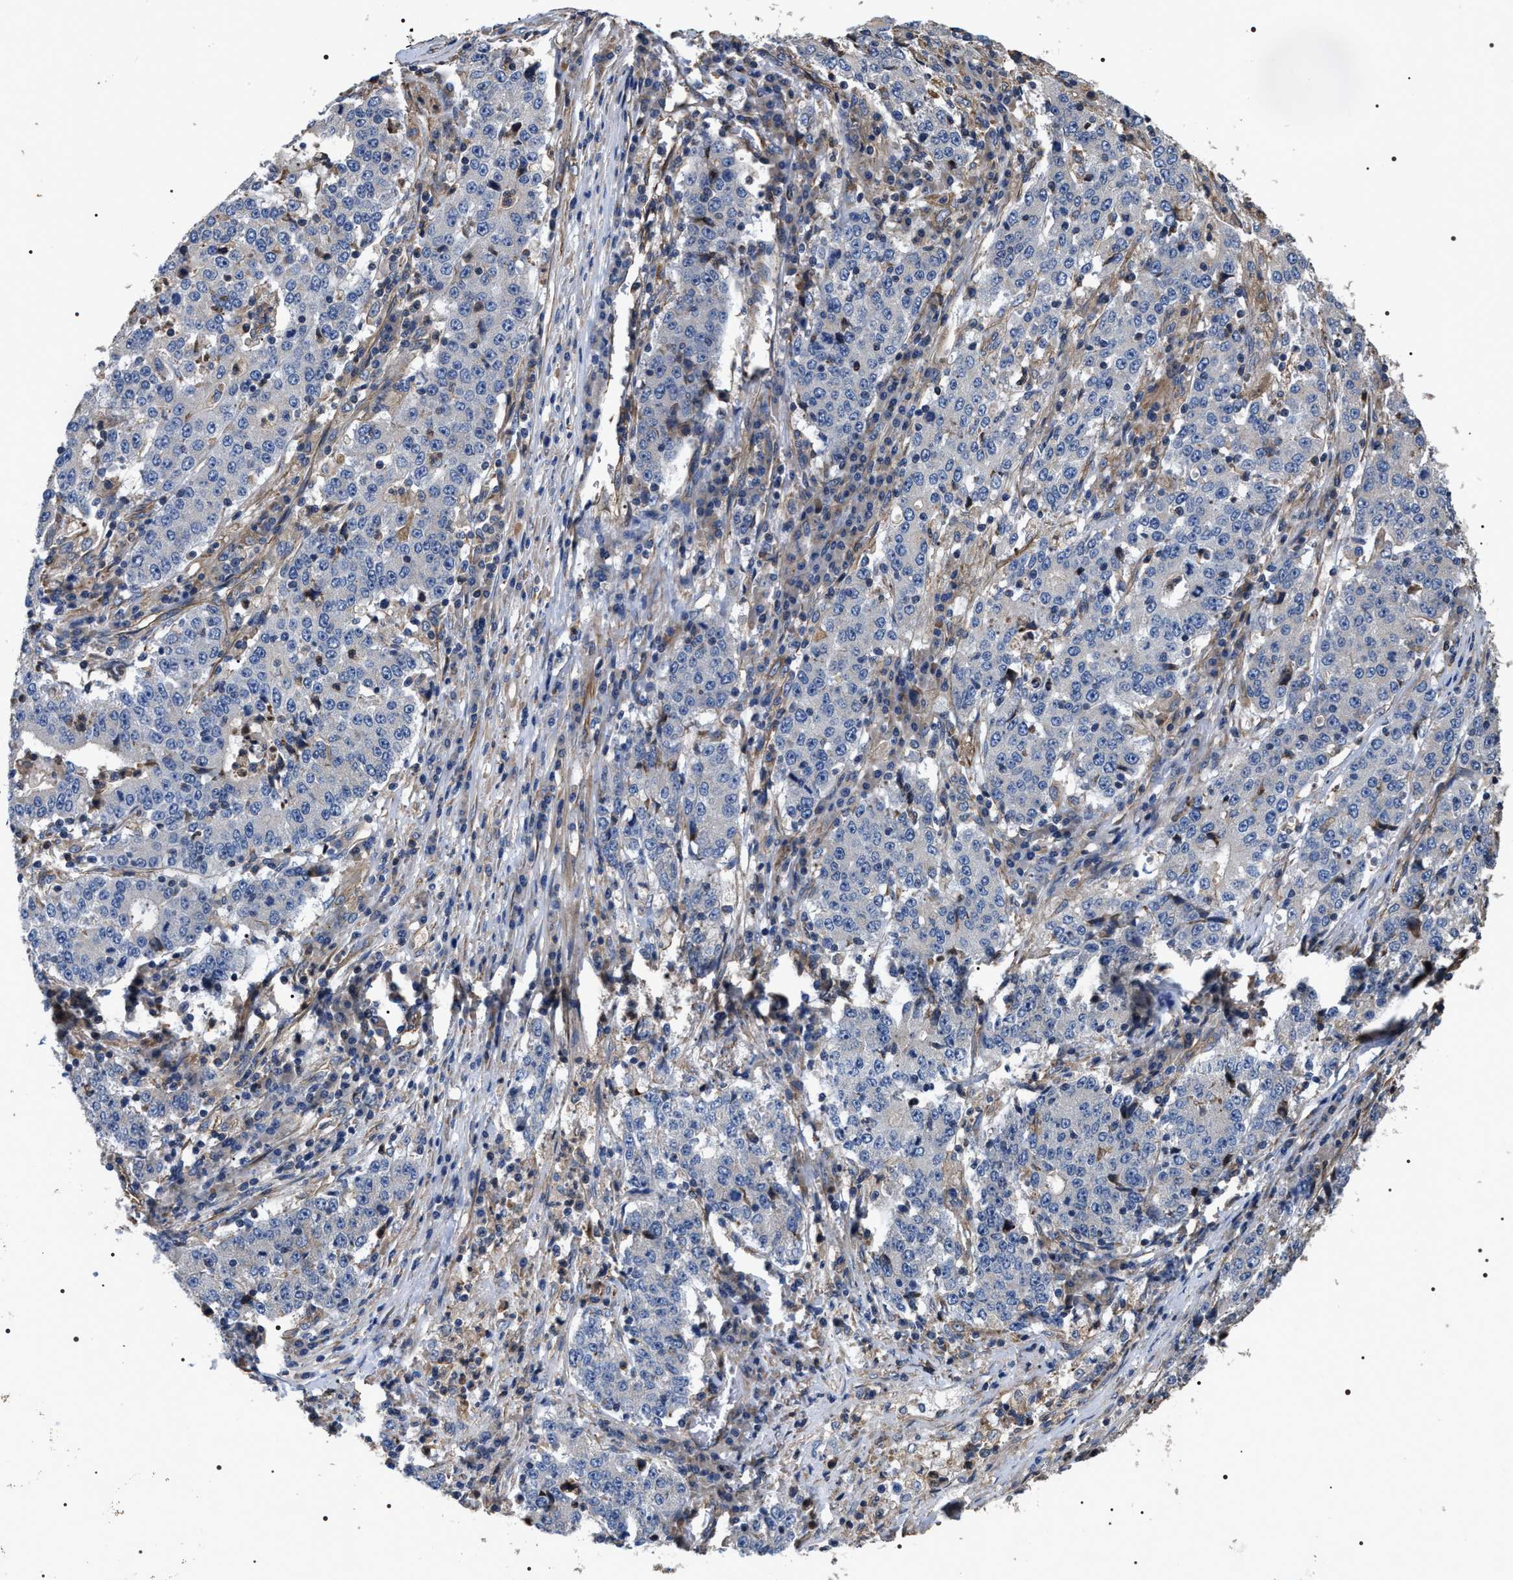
{"staining": {"intensity": "negative", "quantity": "none", "location": "none"}, "tissue": "stomach cancer", "cell_type": "Tumor cells", "image_type": "cancer", "snomed": [{"axis": "morphology", "description": "Adenocarcinoma, NOS"}, {"axis": "topography", "description": "Stomach"}], "caption": "Immunohistochemical staining of human stomach adenocarcinoma exhibits no significant expression in tumor cells.", "gene": "TSPAN33", "patient": {"sex": "male", "age": 59}}